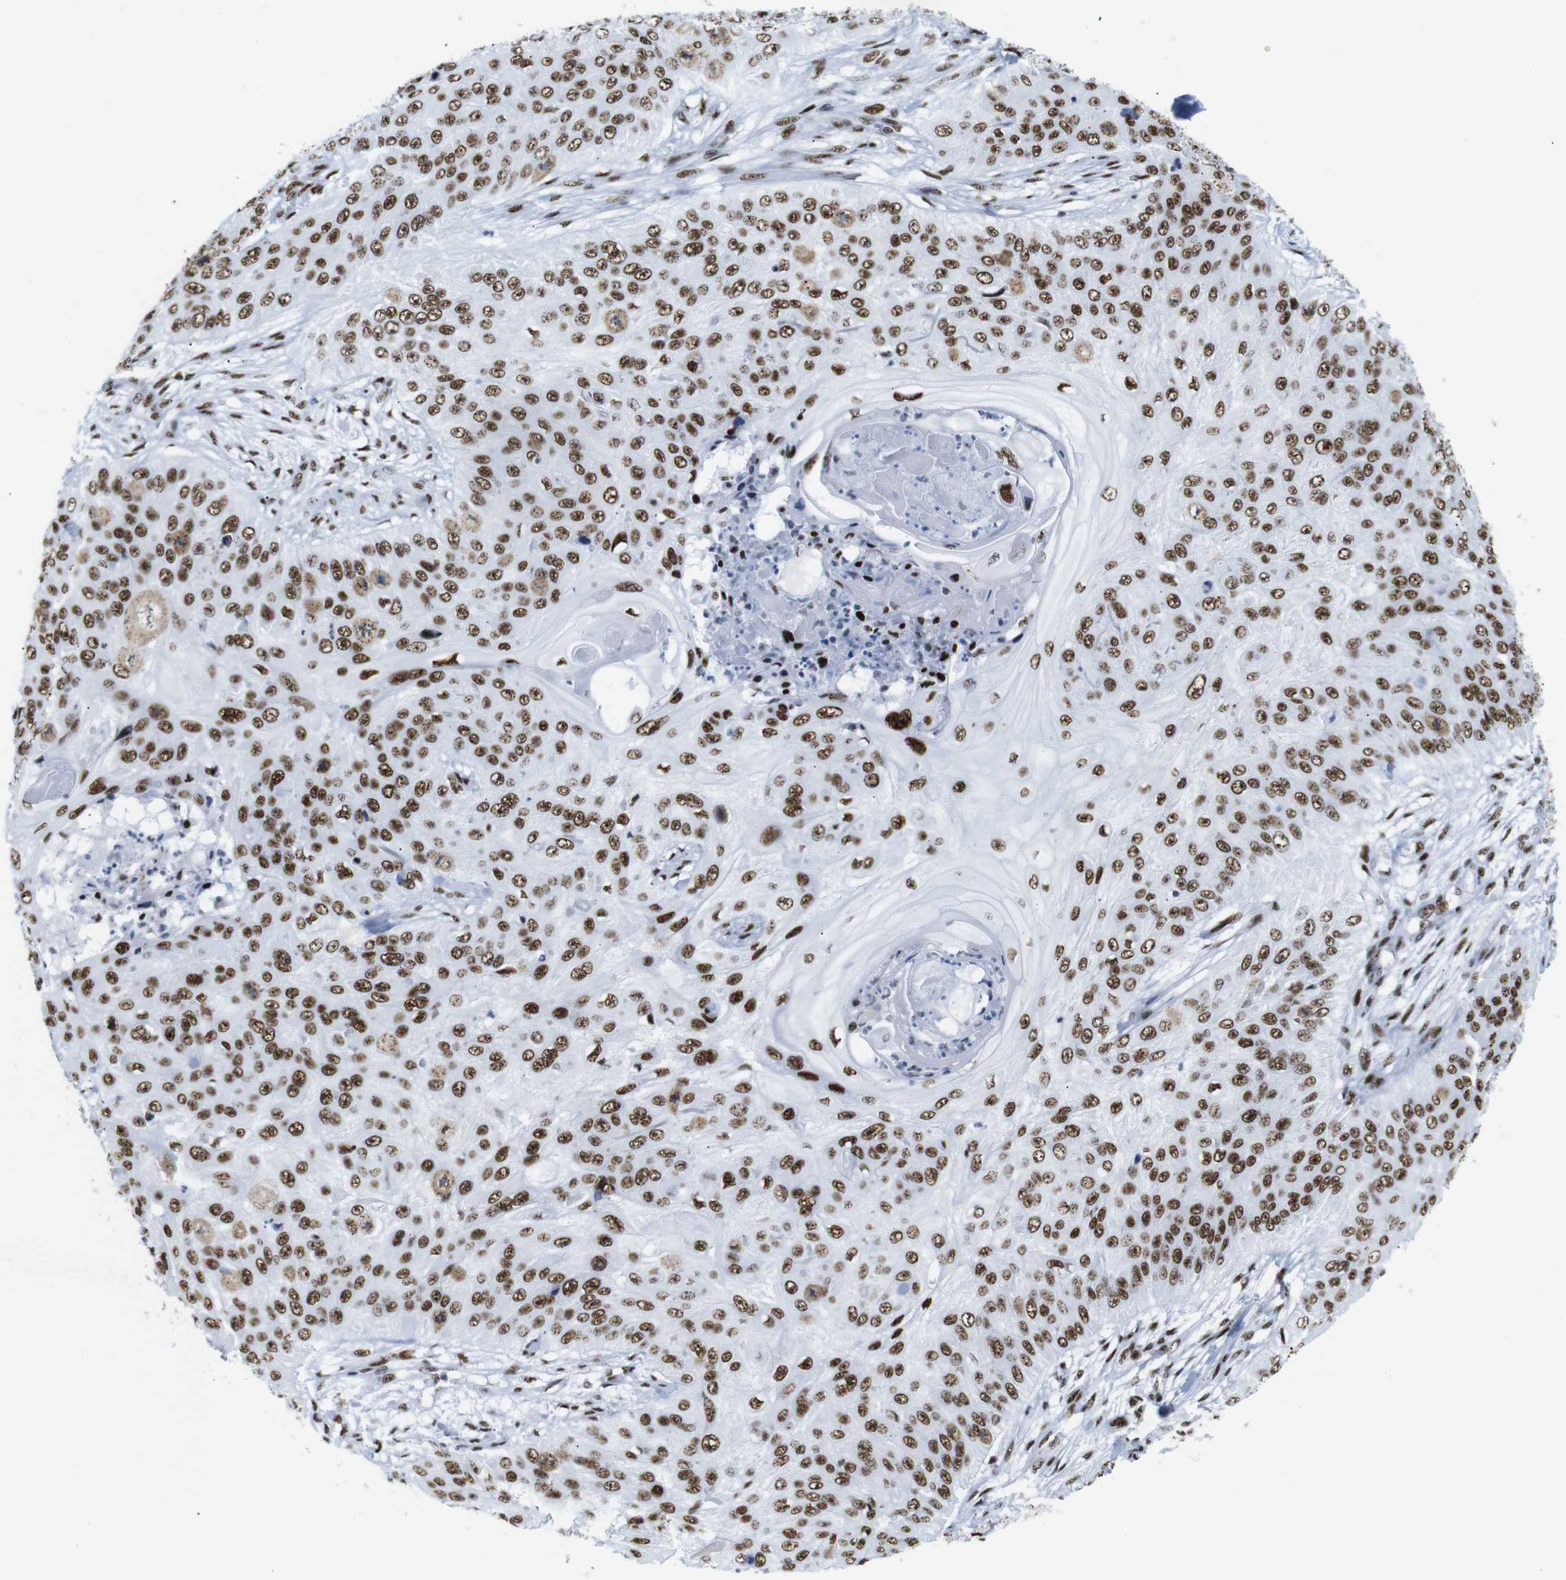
{"staining": {"intensity": "strong", "quantity": ">75%", "location": "nuclear"}, "tissue": "skin cancer", "cell_type": "Tumor cells", "image_type": "cancer", "snomed": [{"axis": "morphology", "description": "Squamous cell carcinoma, NOS"}, {"axis": "topography", "description": "Skin"}], "caption": "Tumor cells reveal strong nuclear positivity in approximately >75% of cells in skin cancer. The staining was performed using DAB (3,3'-diaminobenzidine), with brown indicating positive protein expression. Nuclei are stained blue with hematoxylin.", "gene": "TRA2B", "patient": {"sex": "female", "age": 80}}